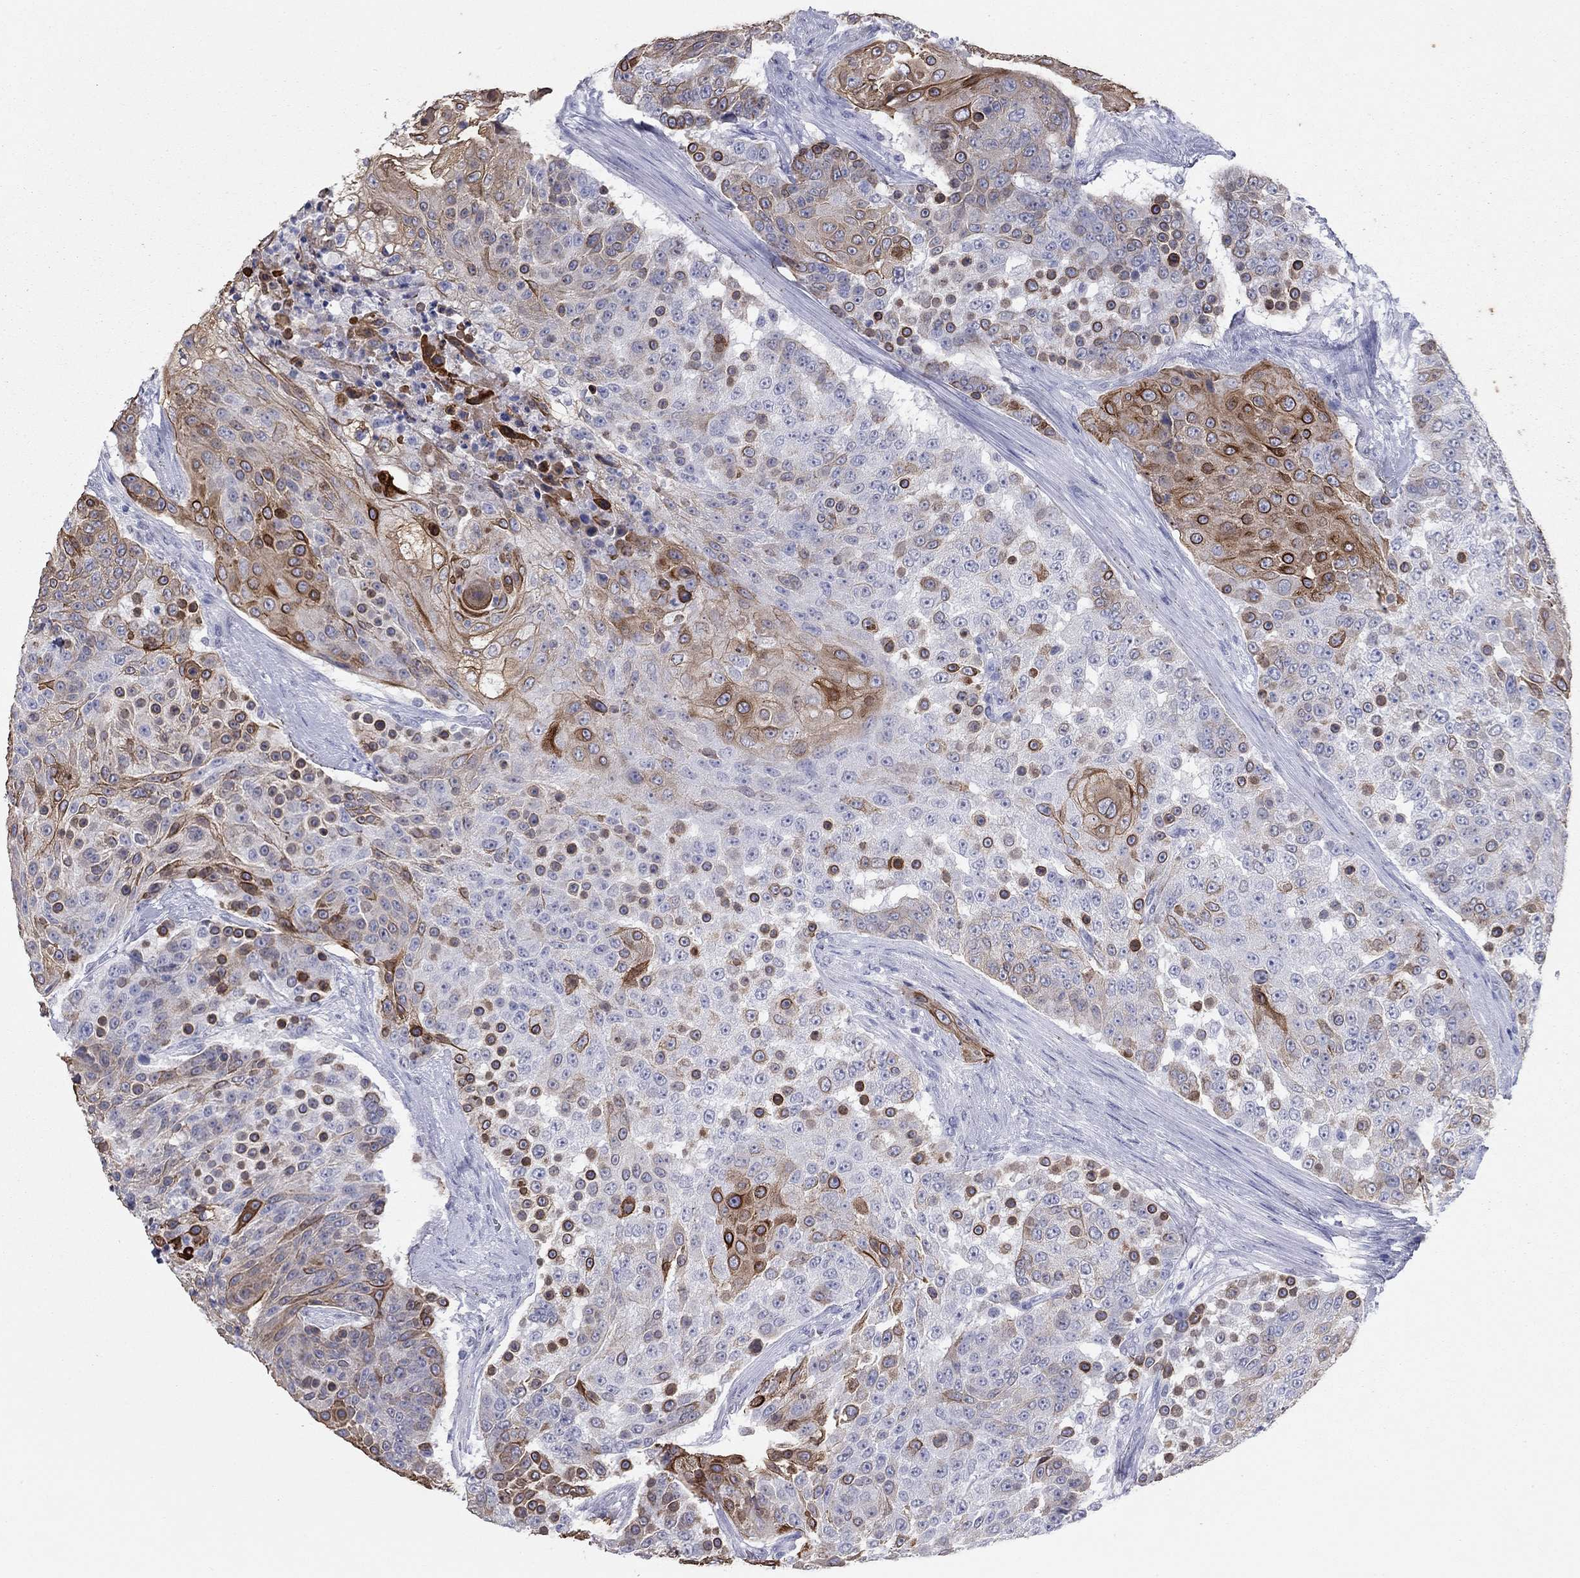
{"staining": {"intensity": "strong", "quantity": "<25%", "location": "cytoplasmic/membranous"}, "tissue": "urothelial cancer", "cell_type": "Tumor cells", "image_type": "cancer", "snomed": [{"axis": "morphology", "description": "Urothelial carcinoma, High grade"}, {"axis": "topography", "description": "Urinary bladder"}], "caption": "There is medium levels of strong cytoplasmic/membranous staining in tumor cells of urothelial cancer, as demonstrated by immunohistochemical staining (brown color).", "gene": "KRT75", "patient": {"sex": "female", "age": 63}}